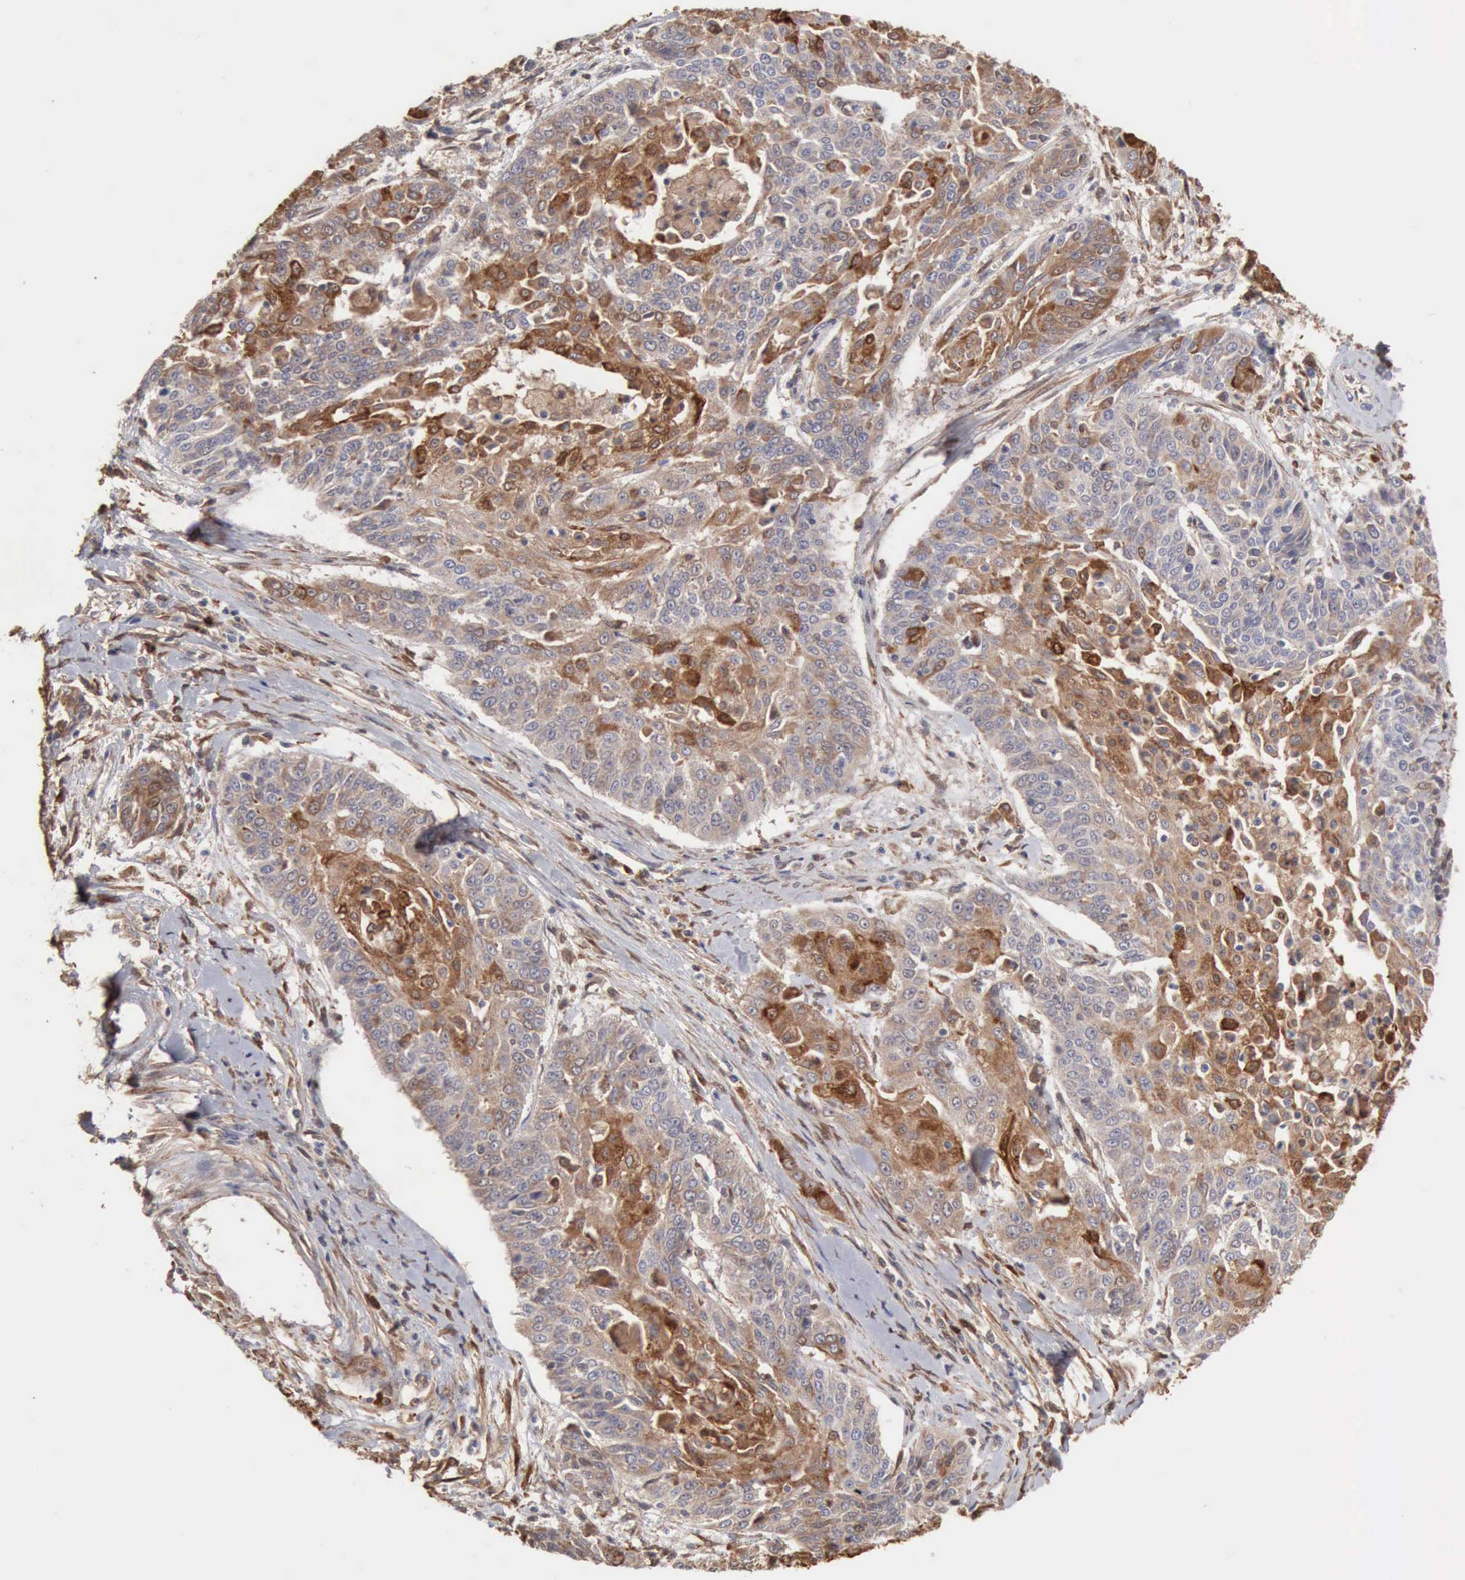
{"staining": {"intensity": "strong", "quantity": ">75%", "location": "cytoplasmic/membranous"}, "tissue": "cervical cancer", "cell_type": "Tumor cells", "image_type": "cancer", "snomed": [{"axis": "morphology", "description": "Squamous cell carcinoma, NOS"}, {"axis": "topography", "description": "Cervix"}], "caption": "This photomicrograph shows immunohistochemistry (IHC) staining of cervical squamous cell carcinoma, with high strong cytoplasmic/membranous staining in about >75% of tumor cells.", "gene": "APOL2", "patient": {"sex": "female", "age": 64}}